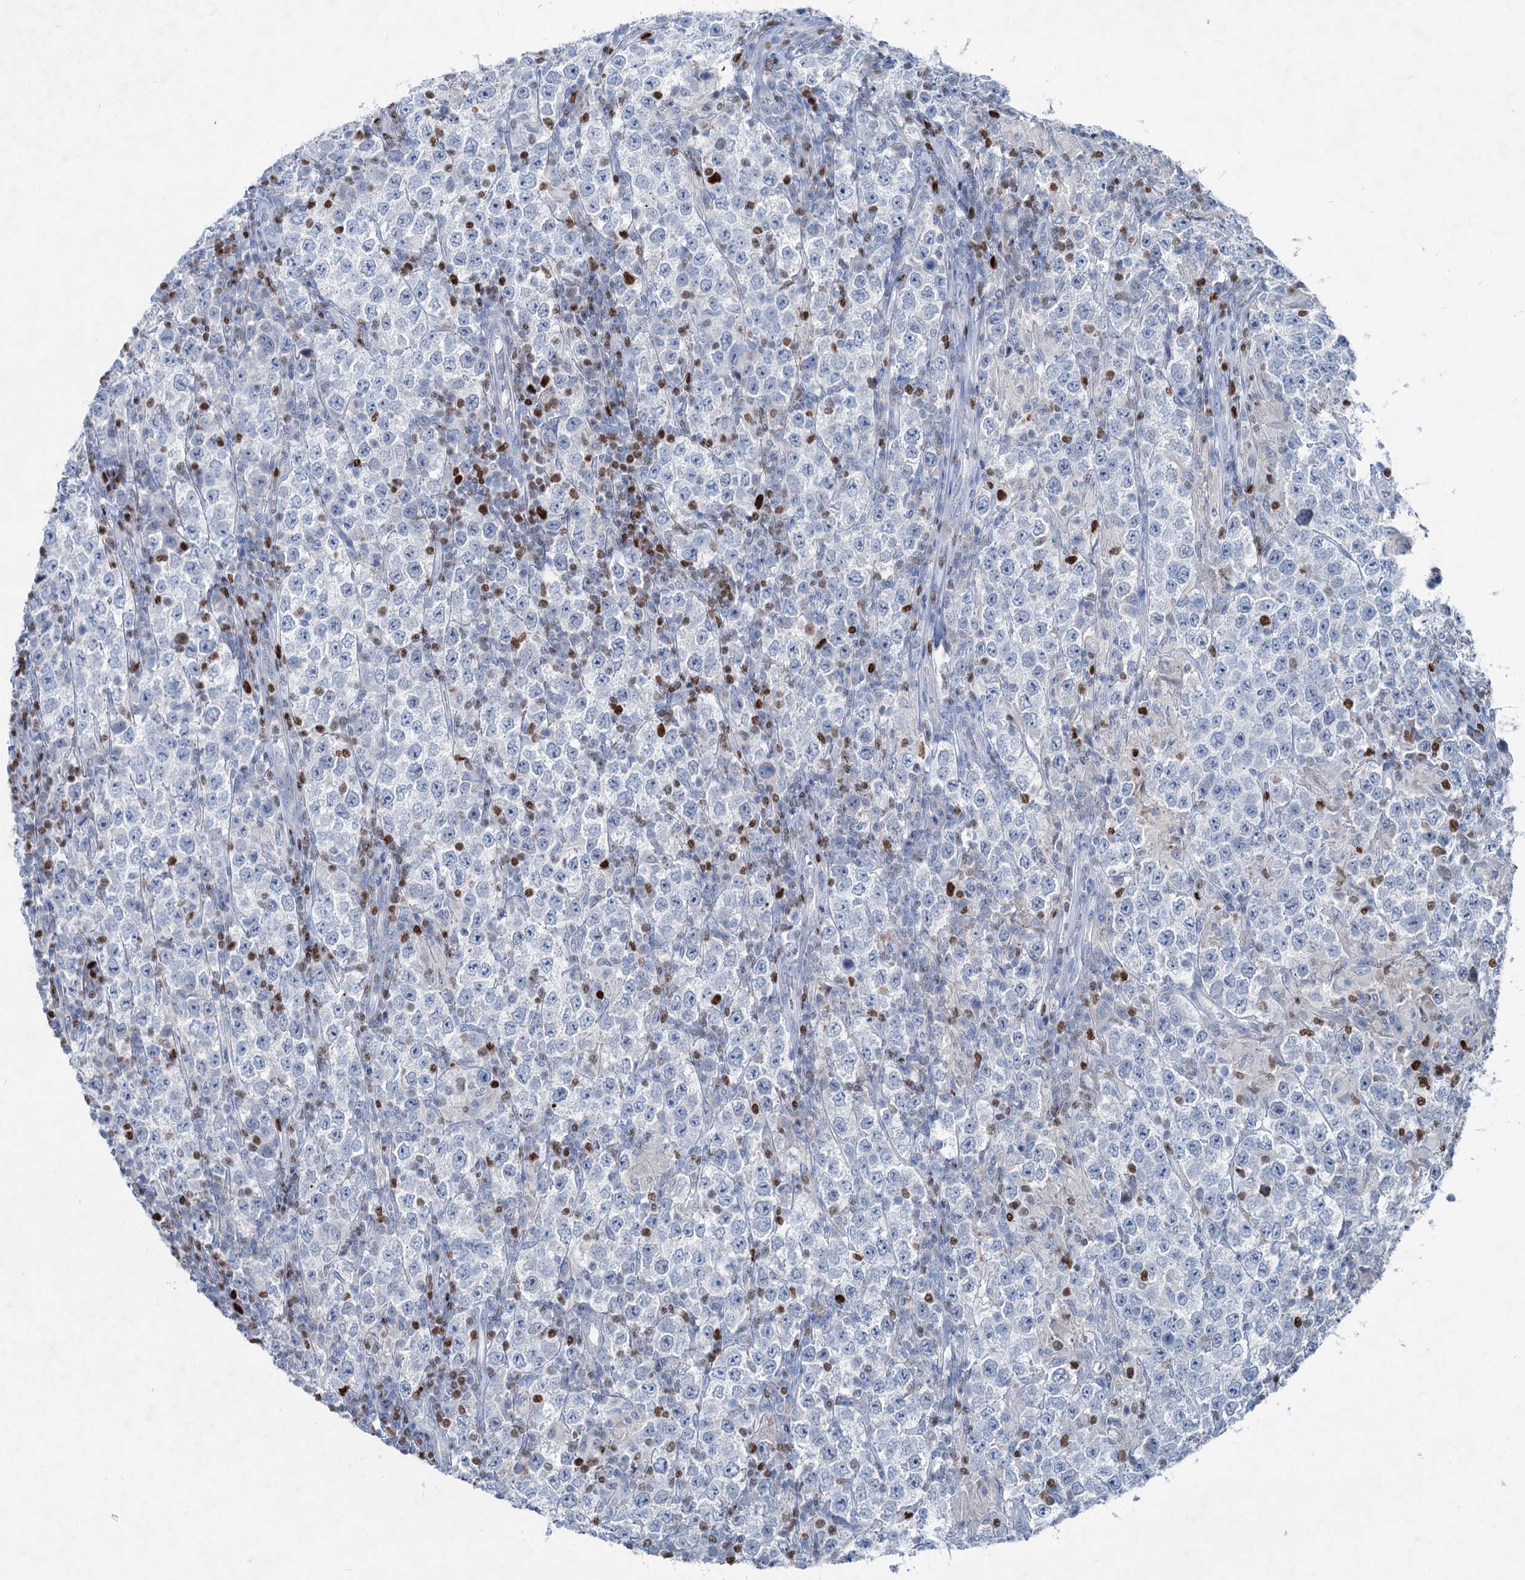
{"staining": {"intensity": "negative", "quantity": "none", "location": "none"}, "tissue": "testis cancer", "cell_type": "Tumor cells", "image_type": "cancer", "snomed": [{"axis": "morphology", "description": "Normal tissue, NOS"}, {"axis": "morphology", "description": "Urothelial carcinoma, High grade"}, {"axis": "morphology", "description": "Seminoma, NOS"}, {"axis": "morphology", "description": "Carcinoma, Embryonal, NOS"}, {"axis": "topography", "description": "Urinary bladder"}, {"axis": "topography", "description": "Testis"}], "caption": "Immunohistochemistry image of testis seminoma stained for a protein (brown), which exhibits no positivity in tumor cells.", "gene": "ELP4", "patient": {"sex": "male", "age": 41}}